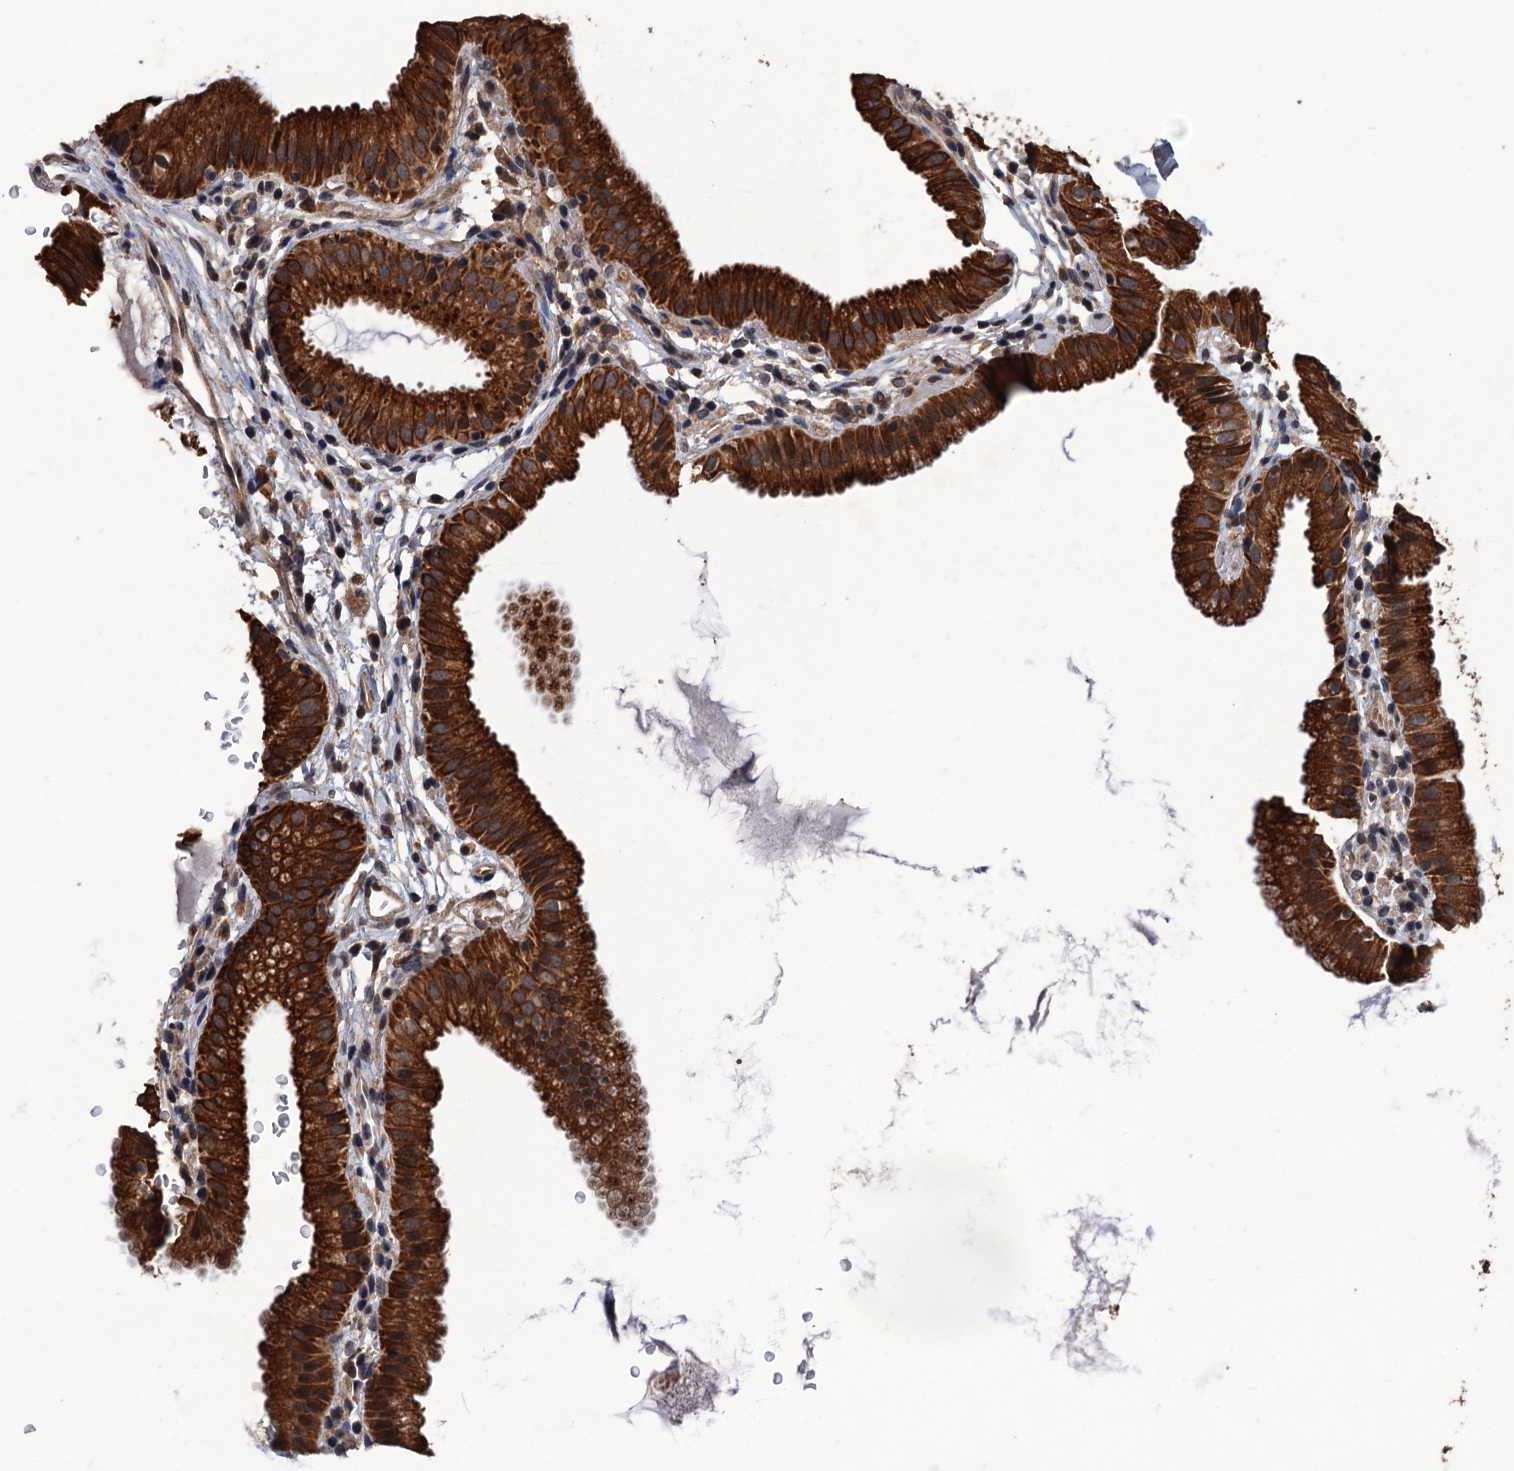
{"staining": {"intensity": "strong", "quantity": ">75%", "location": "cytoplasmic/membranous,nuclear"}, "tissue": "gallbladder", "cell_type": "Glandular cells", "image_type": "normal", "snomed": [{"axis": "morphology", "description": "Normal tissue, NOS"}, {"axis": "topography", "description": "Gallbladder"}], "caption": "DAB immunohistochemical staining of benign human gallbladder shows strong cytoplasmic/membranous,nuclear protein positivity in approximately >75% of glandular cells.", "gene": "ZNF438", "patient": {"sex": "female", "age": 46}}